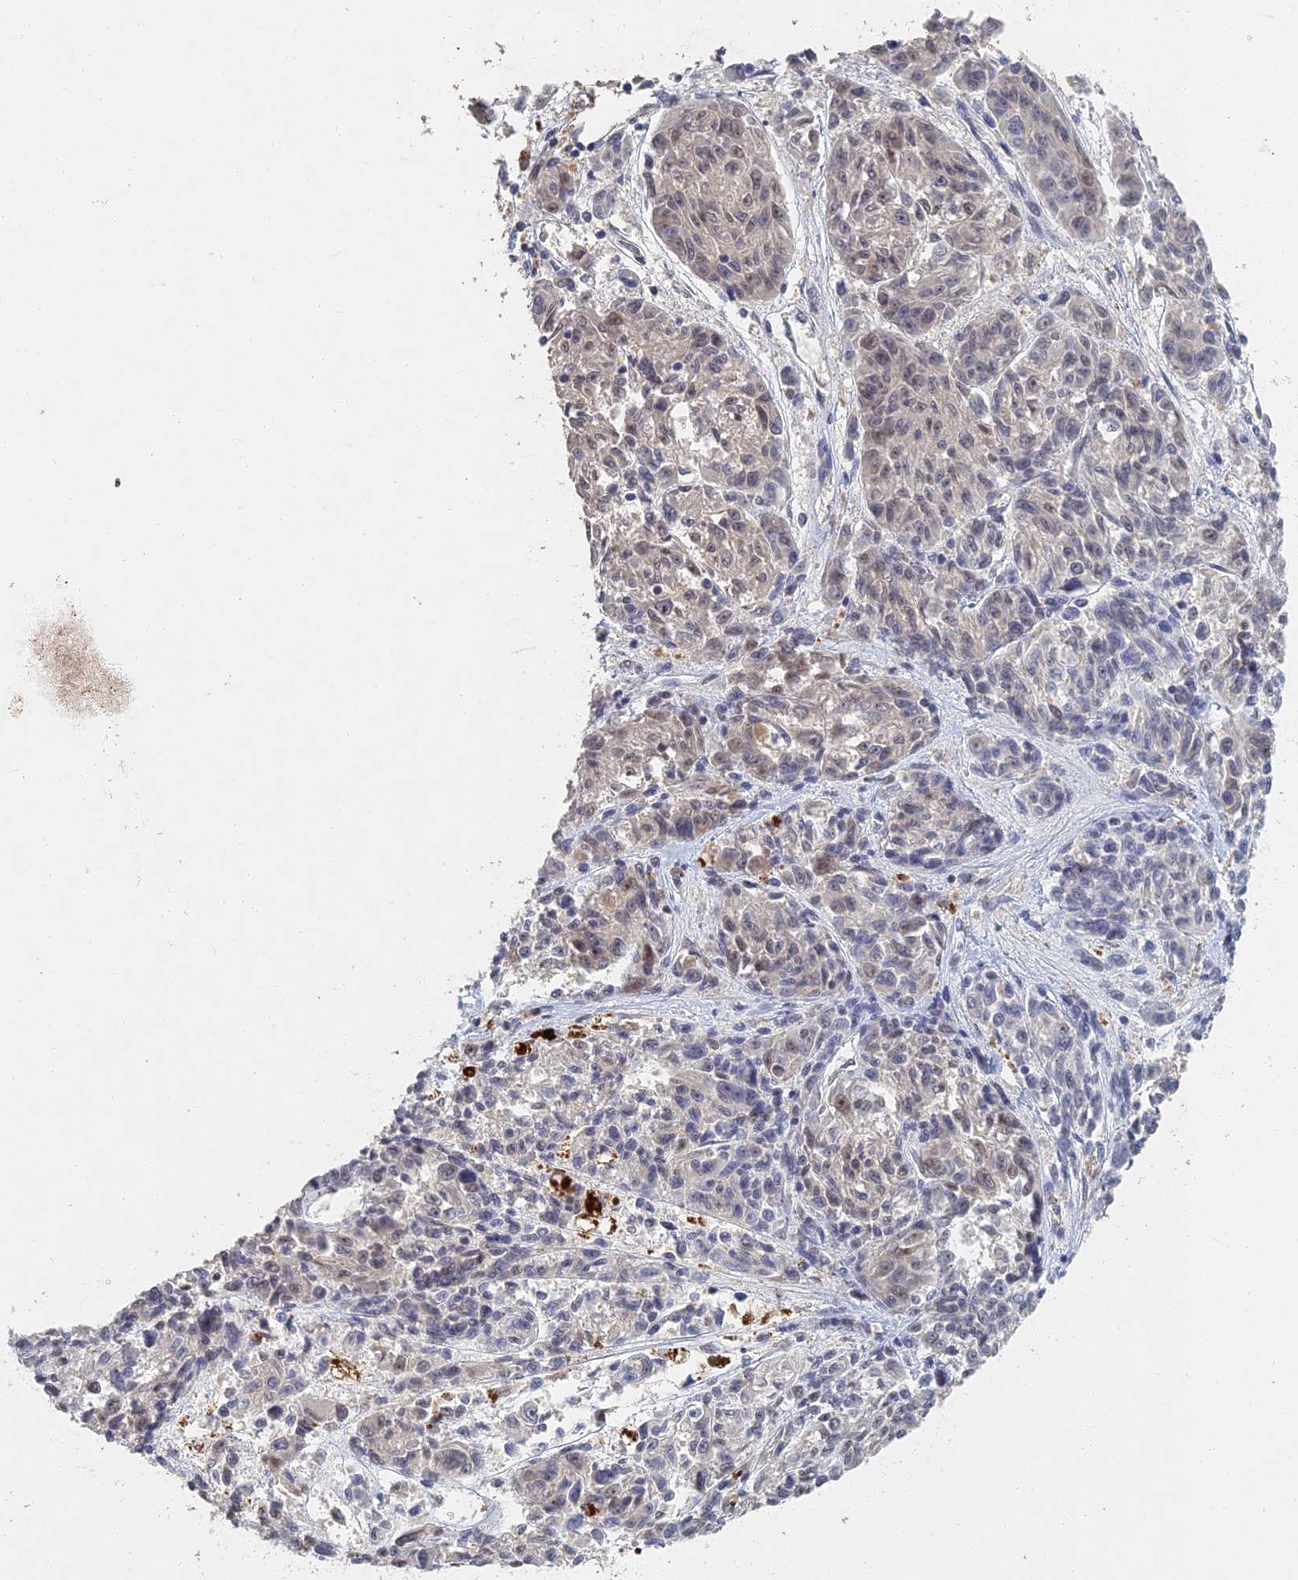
{"staining": {"intensity": "weak", "quantity": "<25%", "location": "nuclear"}, "tissue": "melanoma", "cell_type": "Tumor cells", "image_type": "cancer", "snomed": [{"axis": "morphology", "description": "Malignant melanoma, NOS"}, {"axis": "topography", "description": "Skin"}], "caption": "A high-resolution photomicrograph shows immunohistochemistry staining of melanoma, which shows no significant expression in tumor cells.", "gene": "GNA15", "patient": {"sex": "male", "age": 53}}